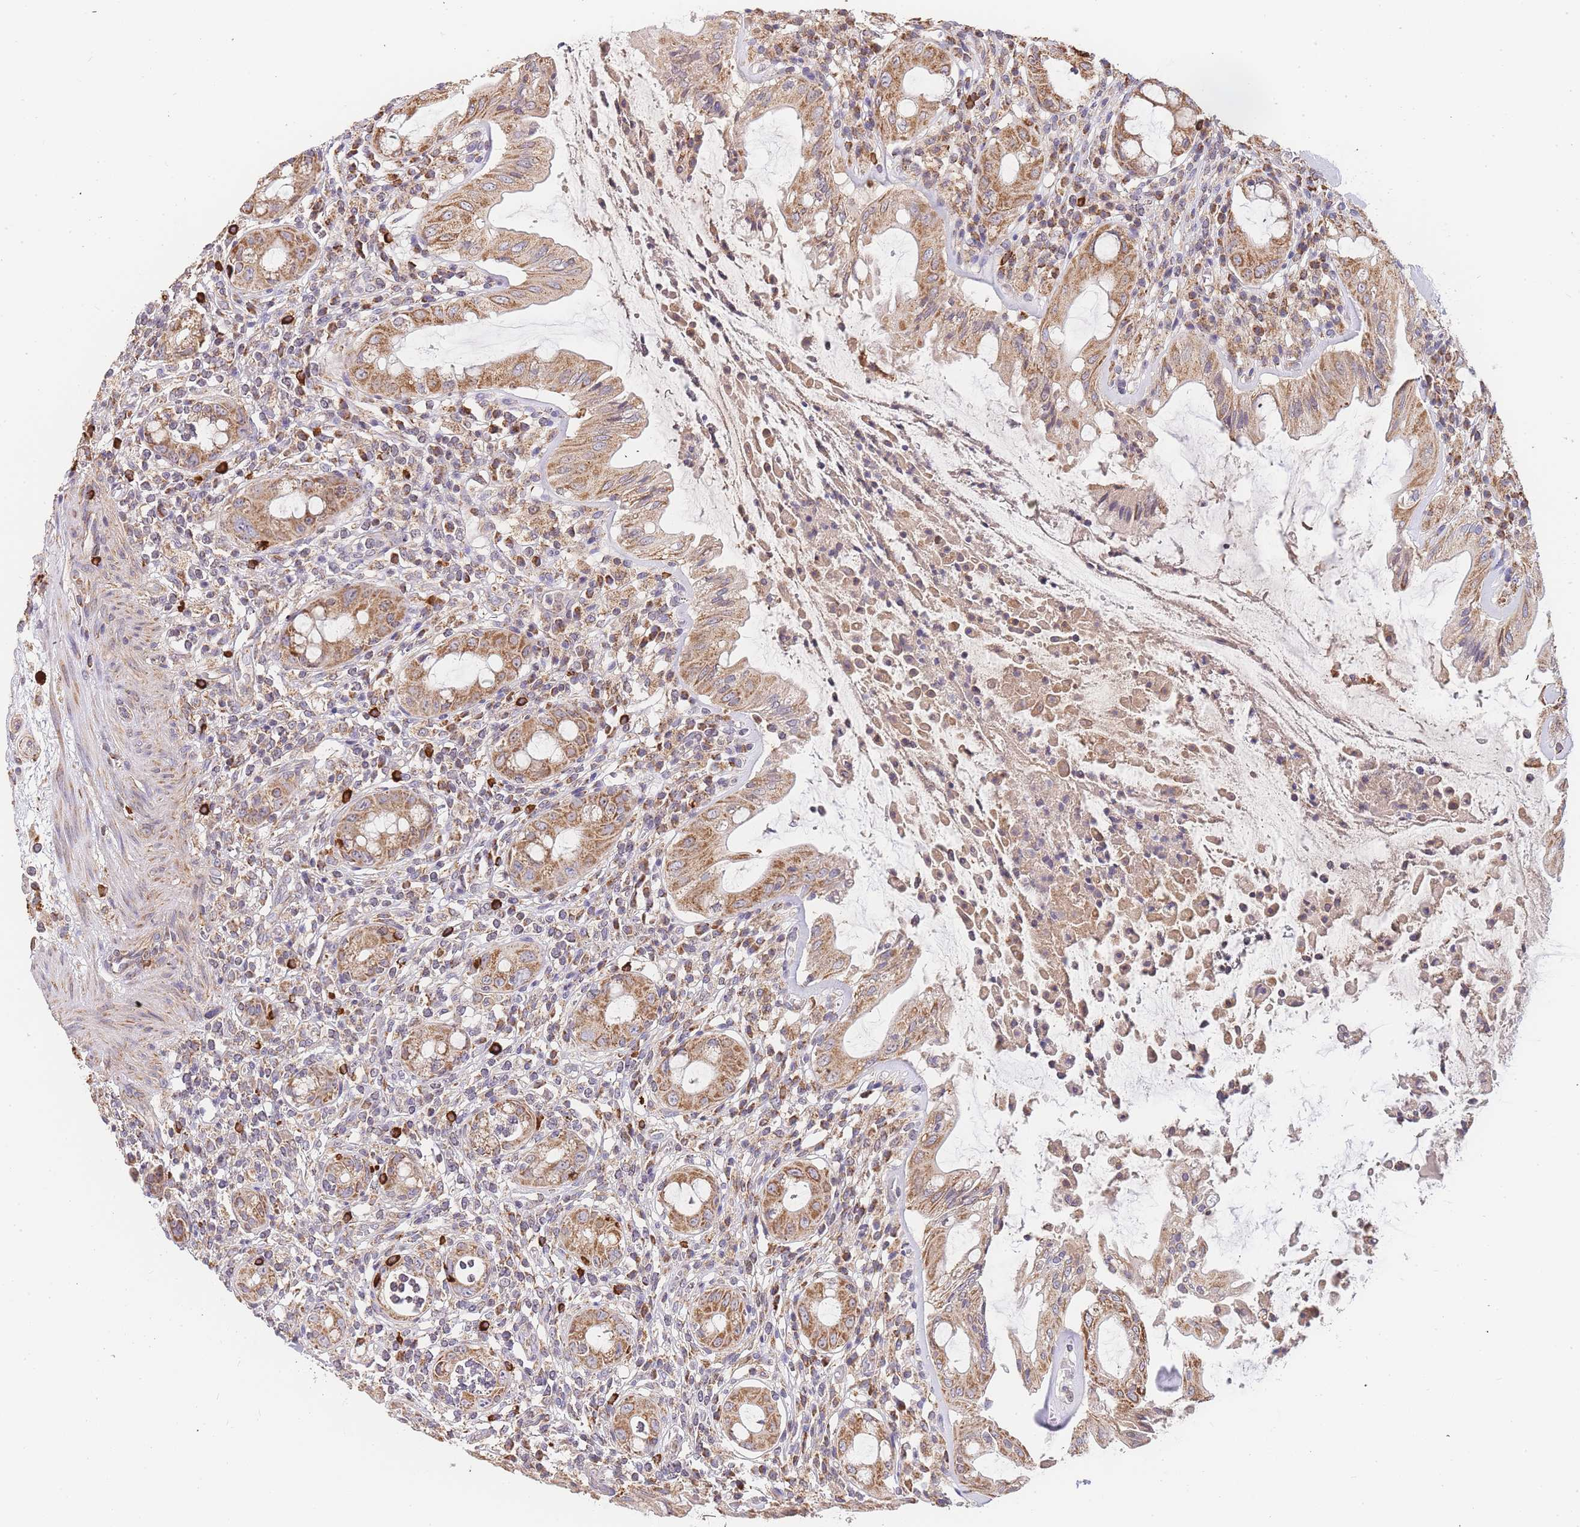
{"staining": {"intensity": "moderate", "quantity": ">75%", "location": "cytoplasmic/membranous"}, "tissue": "rectum", "cell_type": "Glandular cells", "image_type": "normal", "snomed": [{"axis": "morphology", "description": "Normal tissue, NOS"}, {"axis": "topography", "description": "Rectum"}], "caption": "Immunohistochemistry image of unremarkable human rectum stained for a protein (brown), which shows medium levels of moderate cytoplasmic/membranous expression in about >75% of glandular cells.", "gene": "ADCY9", "patient": {"sex": "female", "age": 57}}